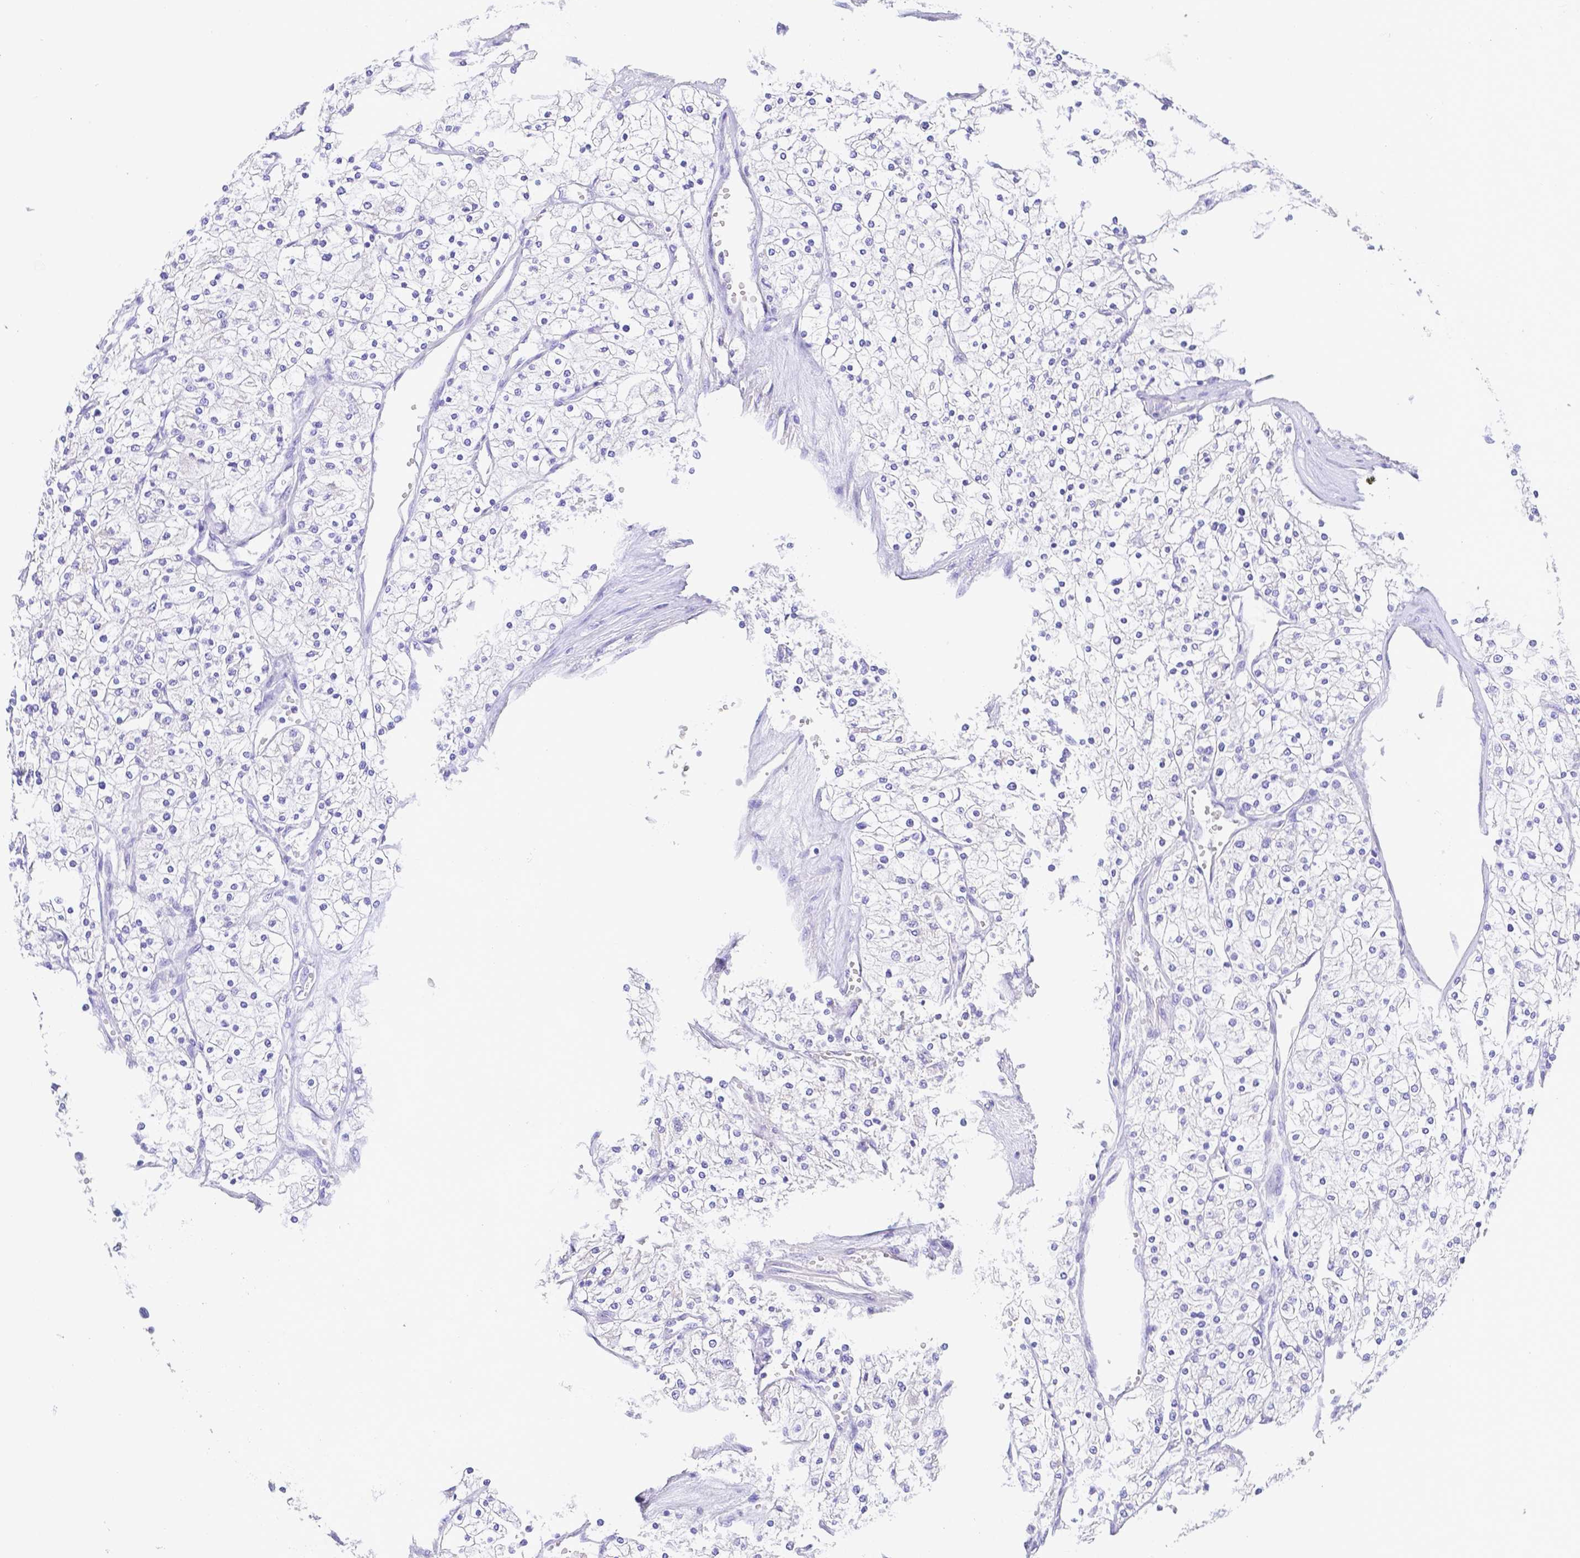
{"staining": {"intensity": "negative", "quantity": "none", "location": "none"}, "tissue": "renal cancer", "cell_type": "Tumor cells", "image_type": "cancer", "snomed": [{"axis": "morphology", "description": "Adenocarcinoma, NOS"}, {"axis": "topography", "description": "Kidney"}], "caption": "This is an immunohistochemistry histopathology image of adenocarcinoma (renal). There is no staining in tumor cells.", "gene": "ZG16B", "patient": {"sex": "male", "age": 80}}